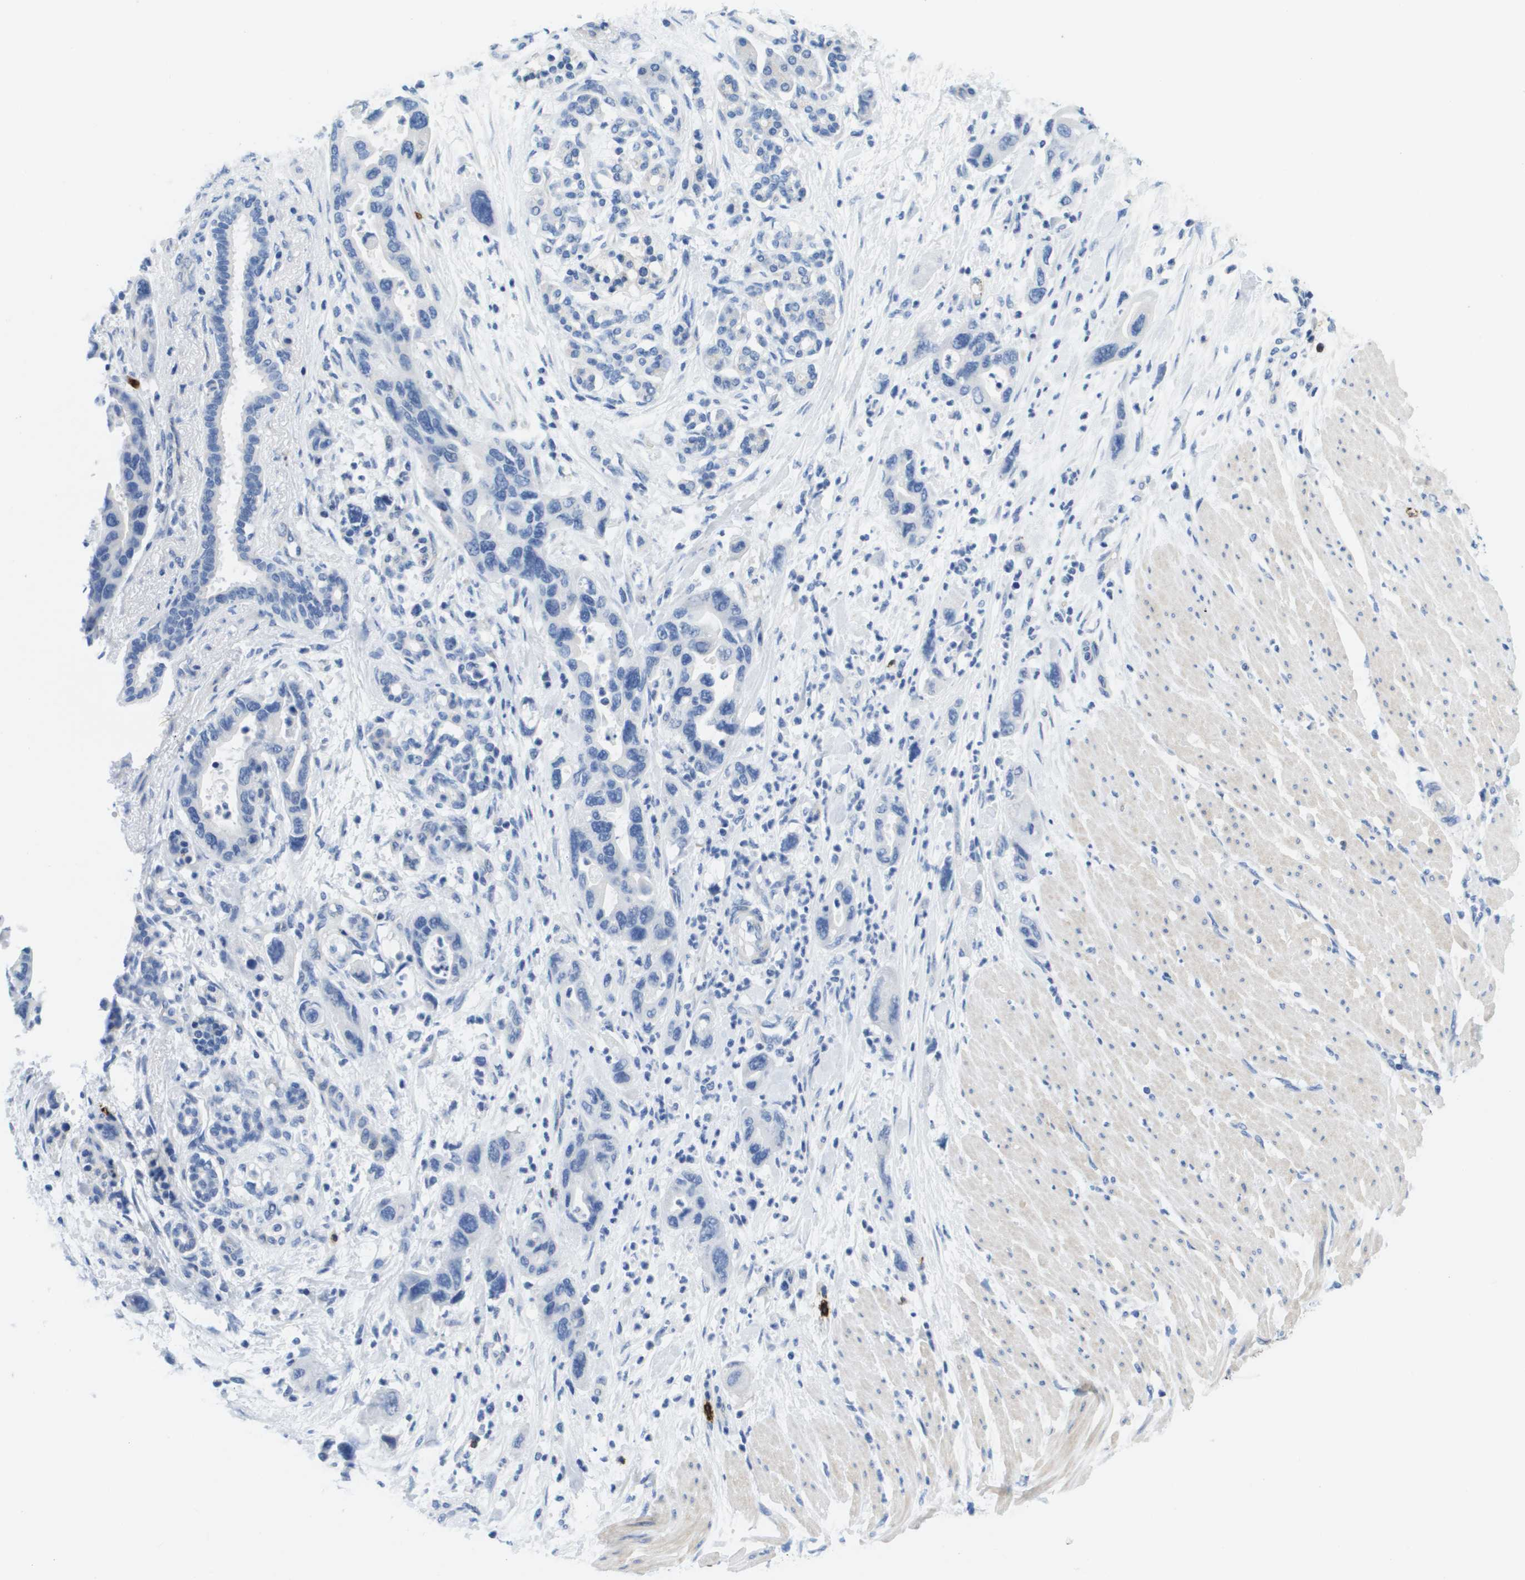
{"staining": {"intensity": "negative", "quantity": "none", "location": "none"}, "tissue": "pancreatic cancer", "cell_type": "Tumor cells", "image_type": "cancer", "snomed": [{"axis": "morphology", "description": "Normal tissue, NOS"}, {"axis": "morphology", "description": "Adenocarcinoma, NOS"}, {"axis": "topography", "description": "Pancreas"}], "caption": "The IHC image has no significant positivity in tumor cells of pancreatic adenocarcinoma tissue.", "gene": "MS4A1", "patient": {"sex": "female", "age": 71}}